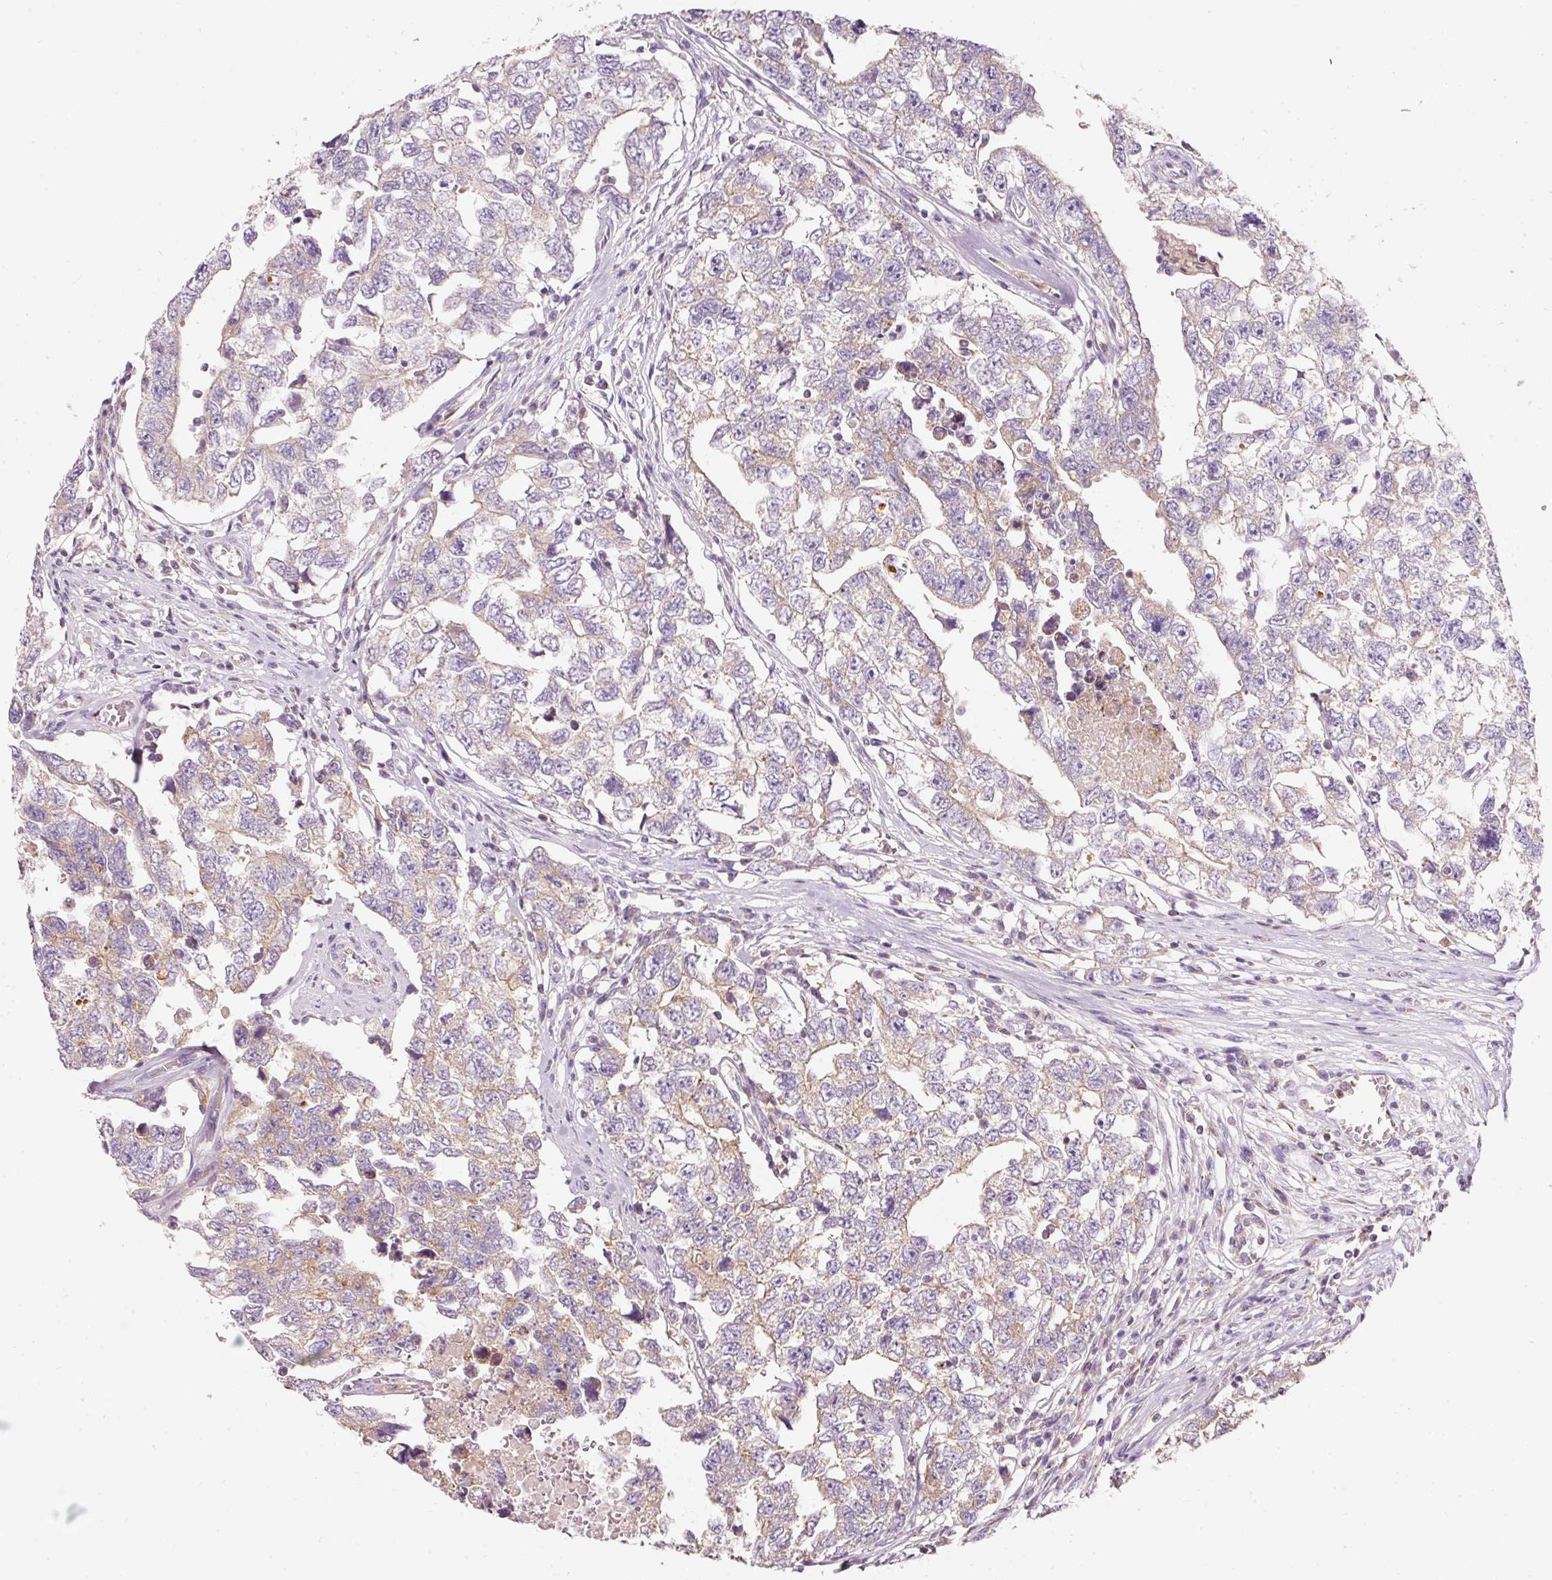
{"staining": {"intensity": "weak", "quantity": "25%-75%", "location": "cytoplasmic/membranous"}, "tissue": "testis cancer", "cell_type": "Tumor cells", "image_type": "cancer", "snomed": [{"axis": "morphology", "description": "Carcinoma, Embryonal, NOS"}, {"axis": "topography", "description": "Testis"}], "caption": "Testis cancer (embryonal carcinoma) tissue exhibits weak cytoplasmic/membranous positivity in approximately 25%-75% of tumor cells, visualized by immunohistochemistry.", "gene": "IQGAP2", "patient": {"sex": "male", "age": 22}}